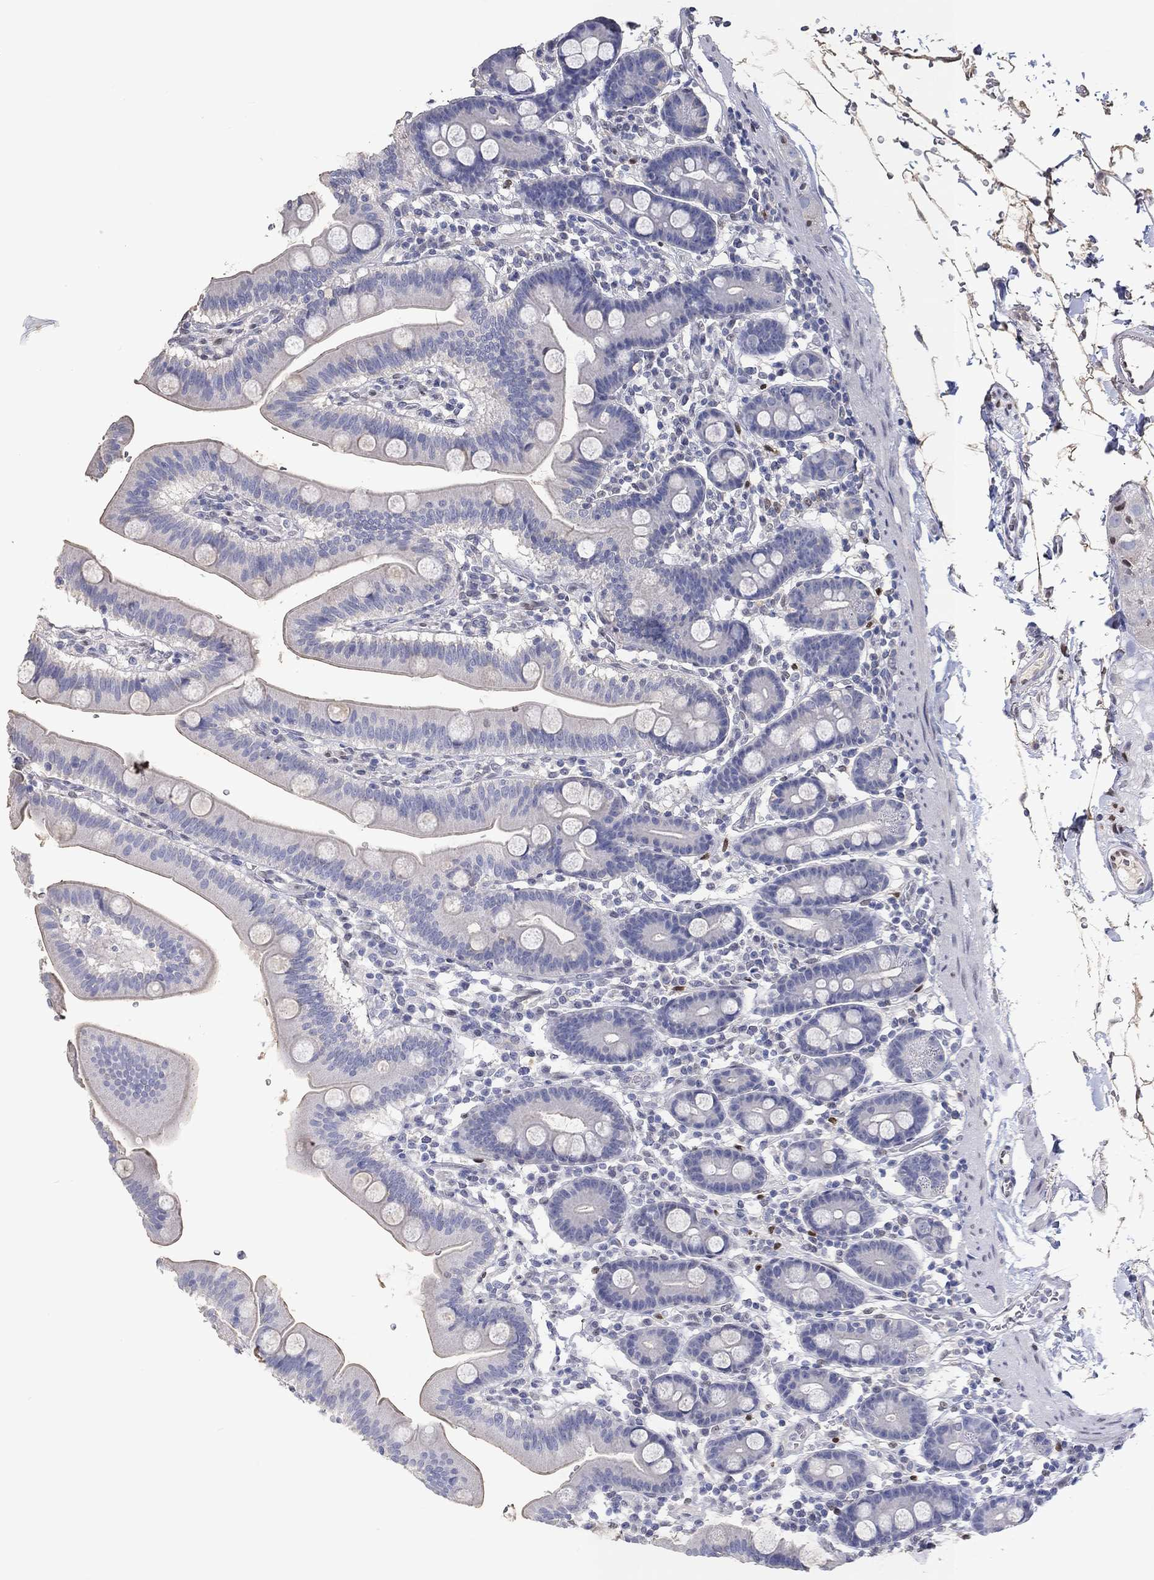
{"staining": {"intensity": "negative", "quantity": "none", "location": "none"}, "tissue": "duodenum", "cell_type": "Glandular cells", "image_type": "normal", "snomed": [{"axis": "morphology", "description": "Normal tissue, NOS"}, {"axis": "topography", "description": "Duodenum"}], "caption": "Duodenum stained for a protein using immunohistochemistry shows no expression glandular cells.", "gene": "FGF2", "patient": {"sex": "male", "age": 59}}